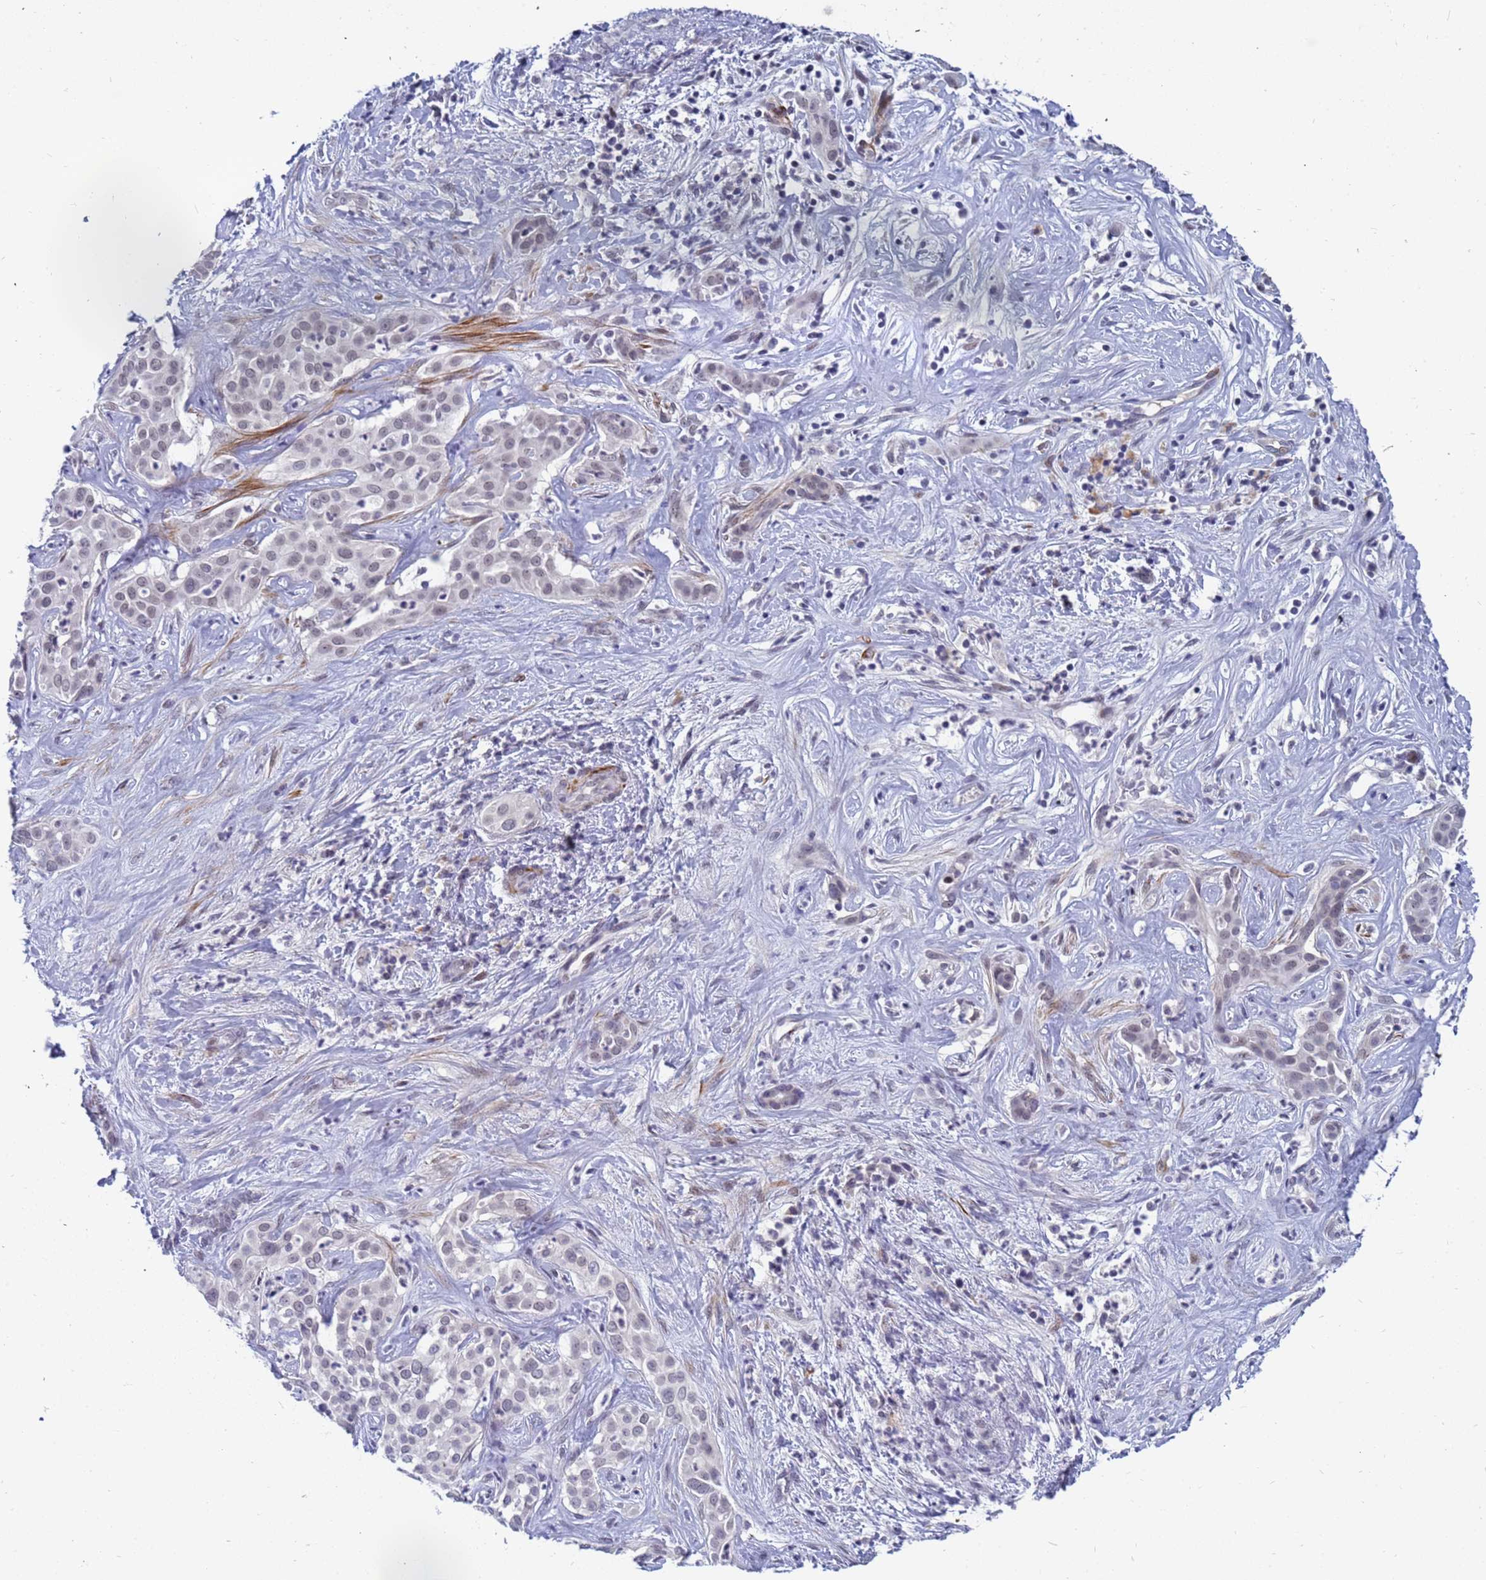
{"staining": {"intensity": "weak", "quantity": "25%-75%", "location": "nuclear"}, "tissue": "liver cancer", "cell_type": "Tumor cells", "image_type": "cancer", "snomed": [{"axis": "morphology", "description": "Cholangiocarcinoma"}, {"axis": "topography", "description": "Liver"}], "caption": "Weak nuclear protein staining is appreciated in about 25%-75% of tumor cells in liver cholangiocarcinoma.", "gene": "CXorf65", "patient": {"sex": "male", "age": 67}}